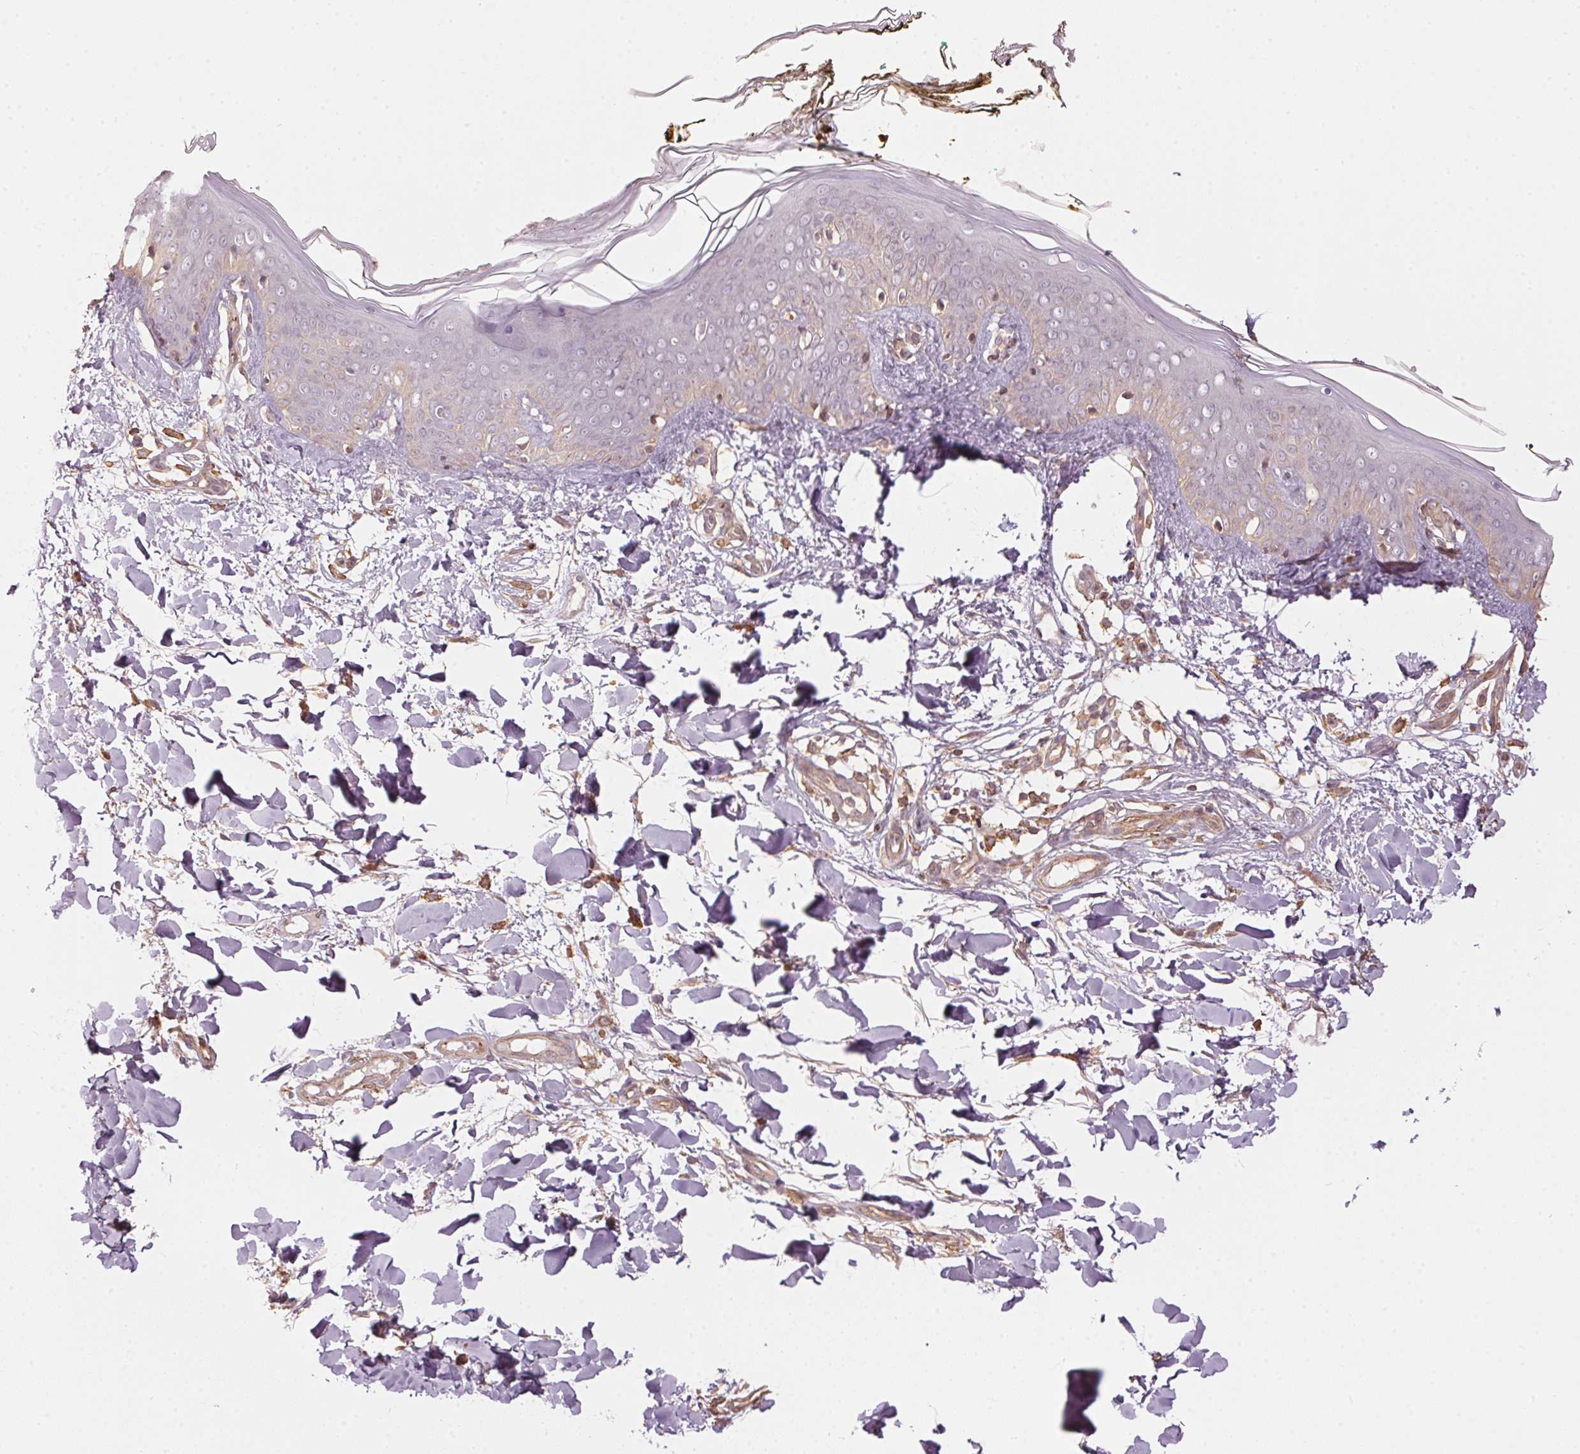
{"staining": {"intensity": "weak", "quantity": ">75%", "location": "cytoplasmic/membranous"}, "tissue": "skin", "cell_type": "Fibroblasts", "image_type": "normal", "snomed": [{"axis": "morphology", "description": "Normal tissue, NOS"}, {"axis": "topography", "description": "Skin"}], "caption": "Immunohistochemistry photomicrograph of unremarkable skin: skin stained using immunohistochemistry (IHC) demonstrates low levels of weak protein expression localized specifically in the cytoplasmic/membranous of fibroblasts, appearing as a cytoplasmic/membranous brown color.", "gene": "QDPR", "patient": {"sex": "female", "age": 34}}